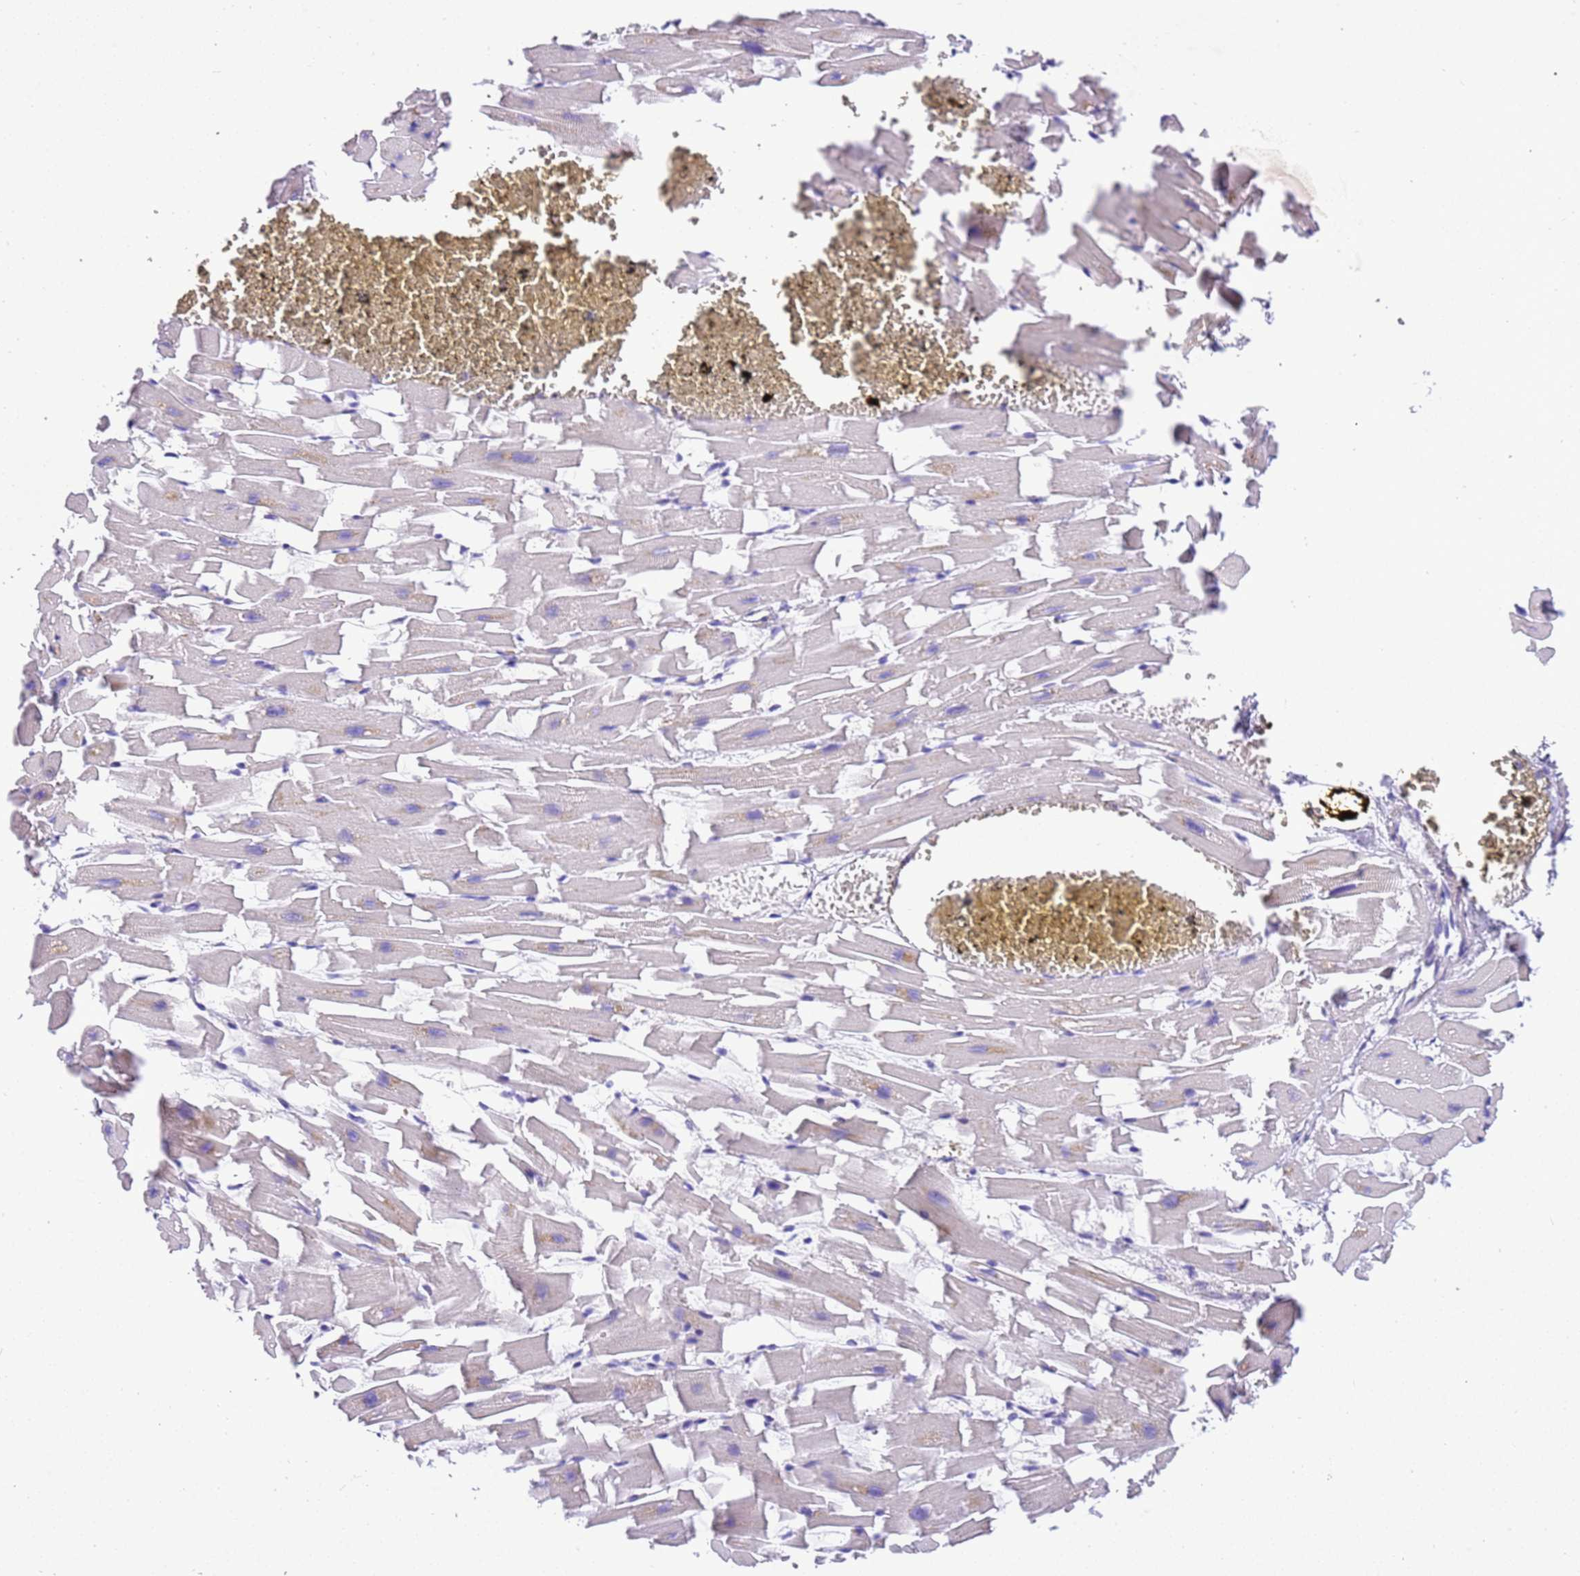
{"staining": {"intensity": "strong", "quantity": "25%-75%", "location": "cytoplasmic/membranous"}, "tissue": "heart muscle", "cell_type": "Cardiomyocytes", "image_type": "normal", "snomed": [{"axis": "morphology", "description": "Normal tissue, NOS"}, {"axis": "topography", "description": "Heart"}], "caption": "Strong cytoplasmic/membranous staining for a protein is appreciated in about 25%-75% of cardiomyocytes of benign heart muscle using IHC.", "gene": "SUCLG2", "patient": {"sex": "female", "age": 64}}